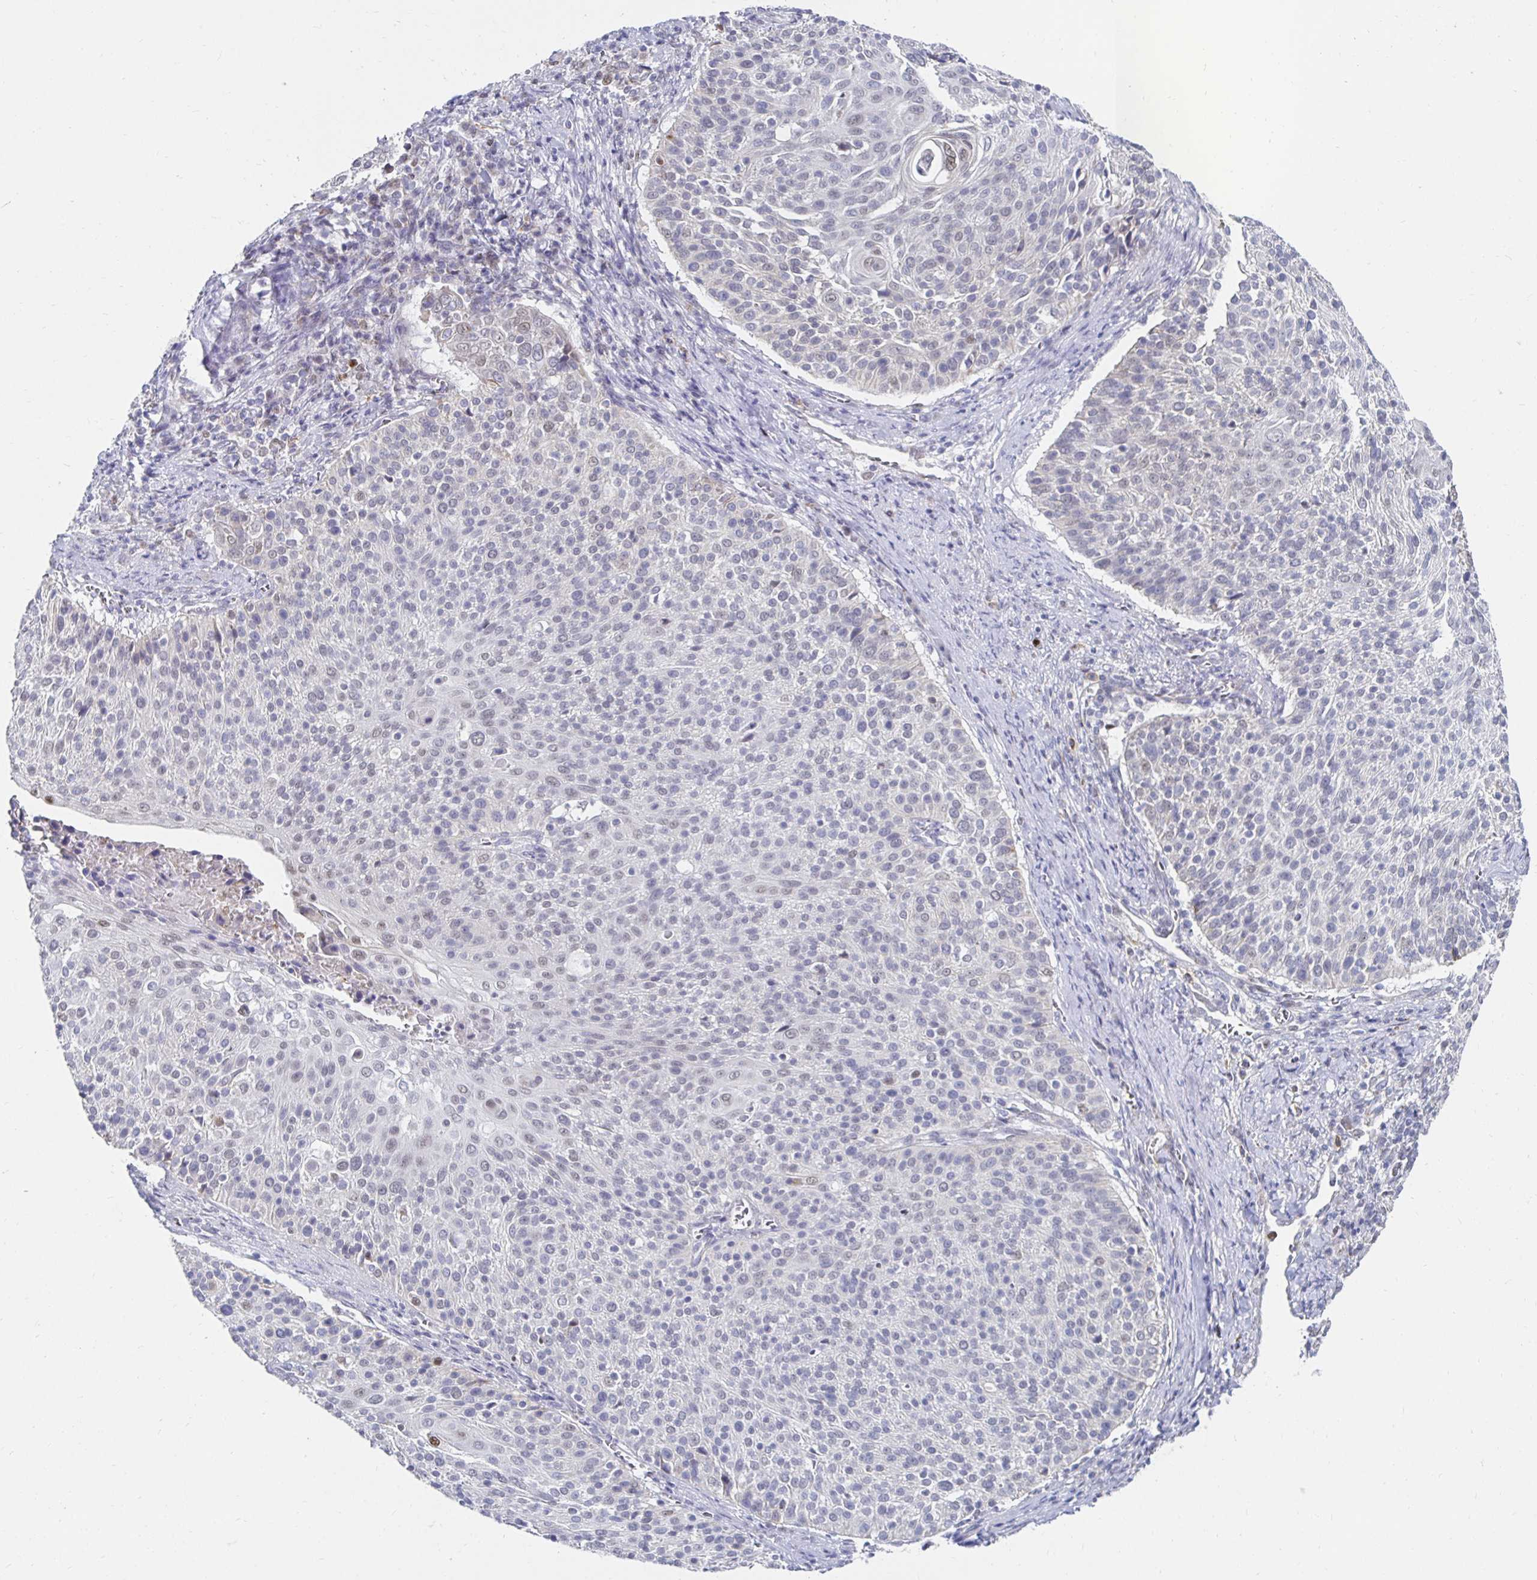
{"staining": {"intensity": "negative", "quantity": "none", "location": "none"}, "tissue": "cervical cancer", "cell_type": "Tumor cells", "image_type": "cancer", "snomed": [{"axis": "morphology", "description": "Squamous cell carcinoma, NOS"}, {"axis": "topography", "description": "Cervix"}], "caption": "Histopathology image shows no significant protein positivity in tumor cells of cervical cancer (squamous cell carcinoma). (Brightfield microscopy of DAB (3,3'-diaminobenzidine) immunohistochemistry at high magnification).", "gene": "NOCT", "patient": {"sex": "female", "age": 31}}